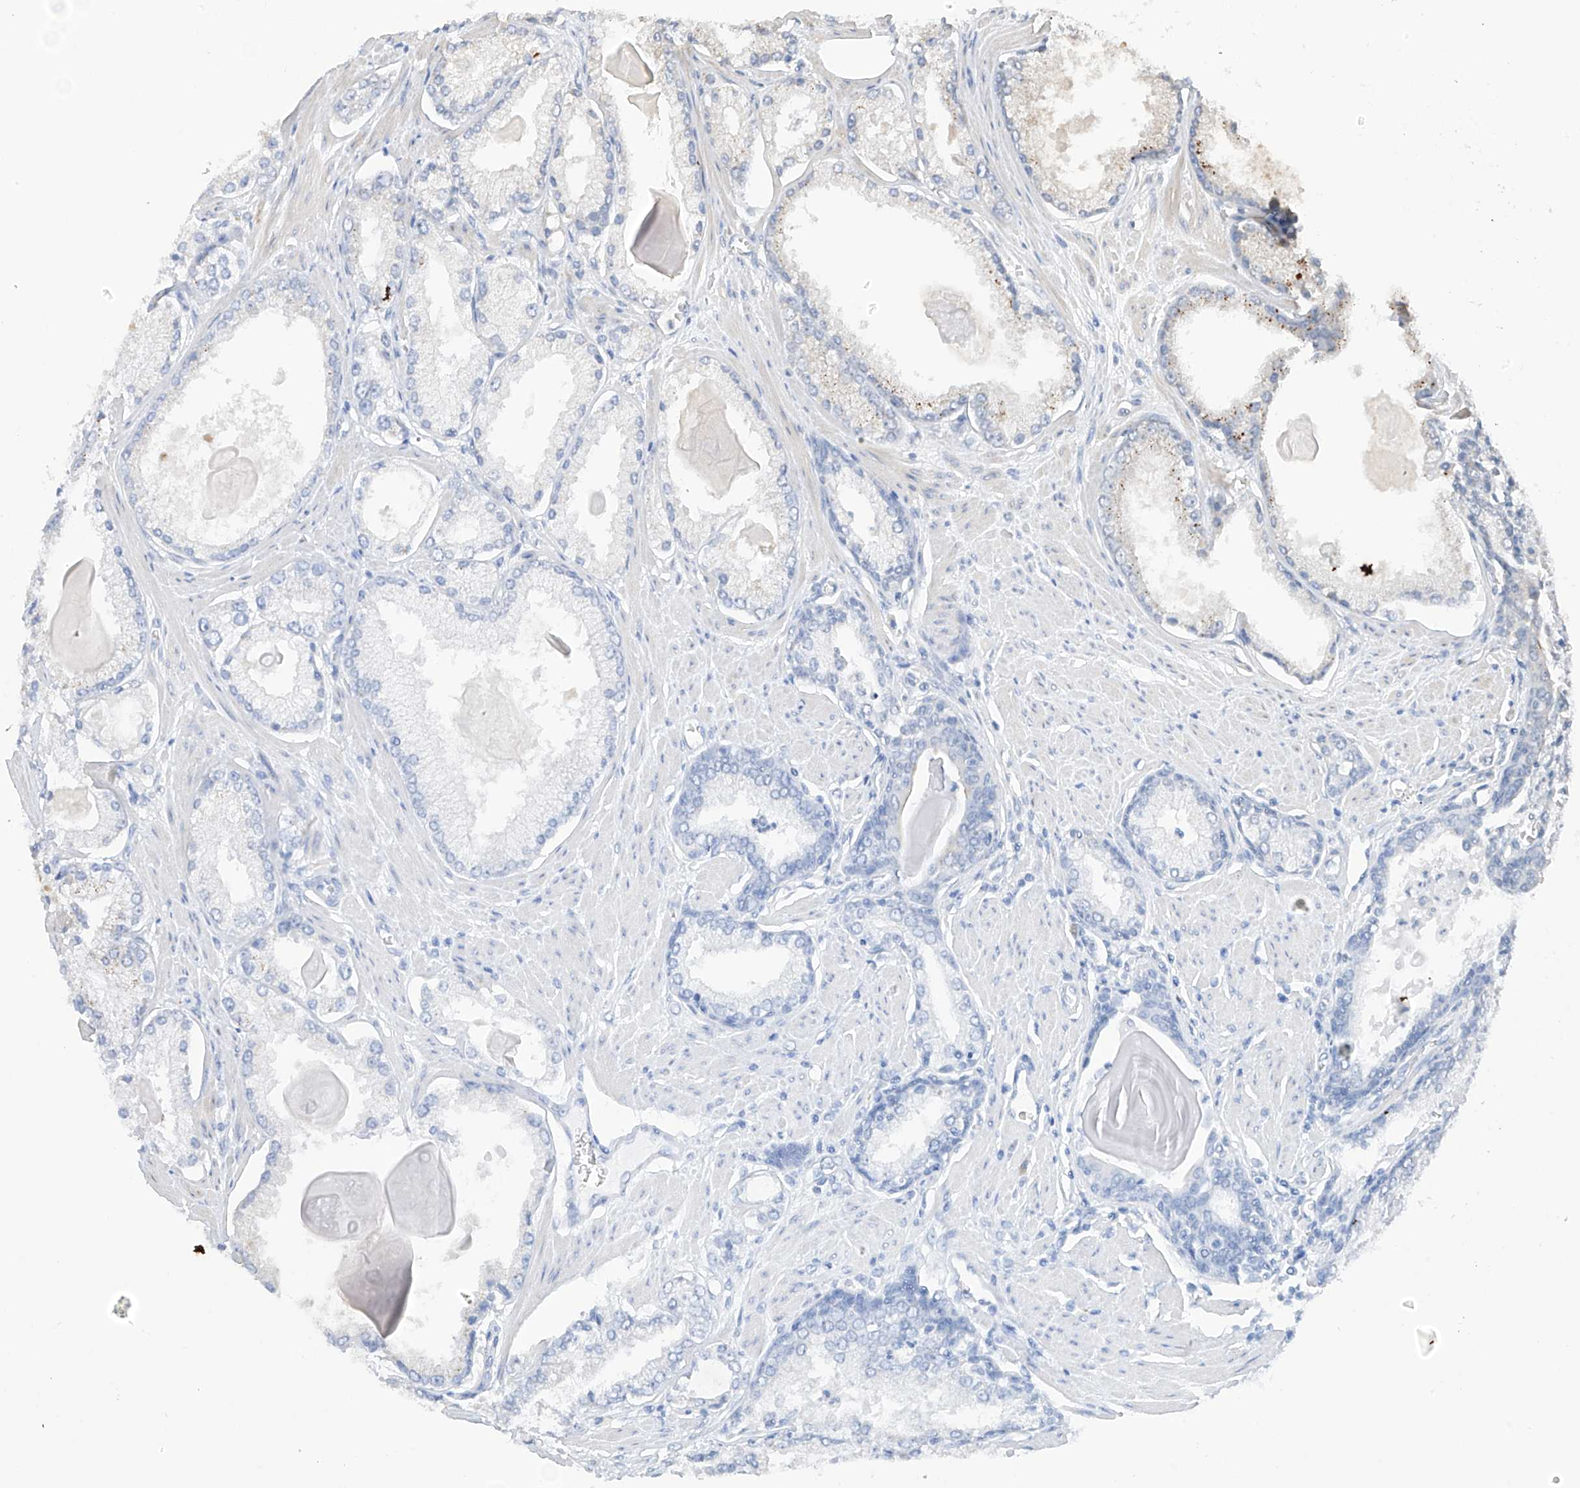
{"staining": {"intensity": "negative", "quantity": "none", "location": "none"}, "tissue": "prostate cancer", "cell_type": "Tumor cells", "image_type": "cancer", "snomed": [{"axis": "morphology", "description": "Adenocarcinoma, Low grade"}, {"axis": "topography", "description": "Prostate"}], "caption": "Immunohistochemistry (IHC) histopathology image of prostate adenocarcinoma (low-grade) stained for a protein (brown), which displays no staining in tumor cells.", "gene": "REC8", "patient": {"sex": "male", "age": 54}}